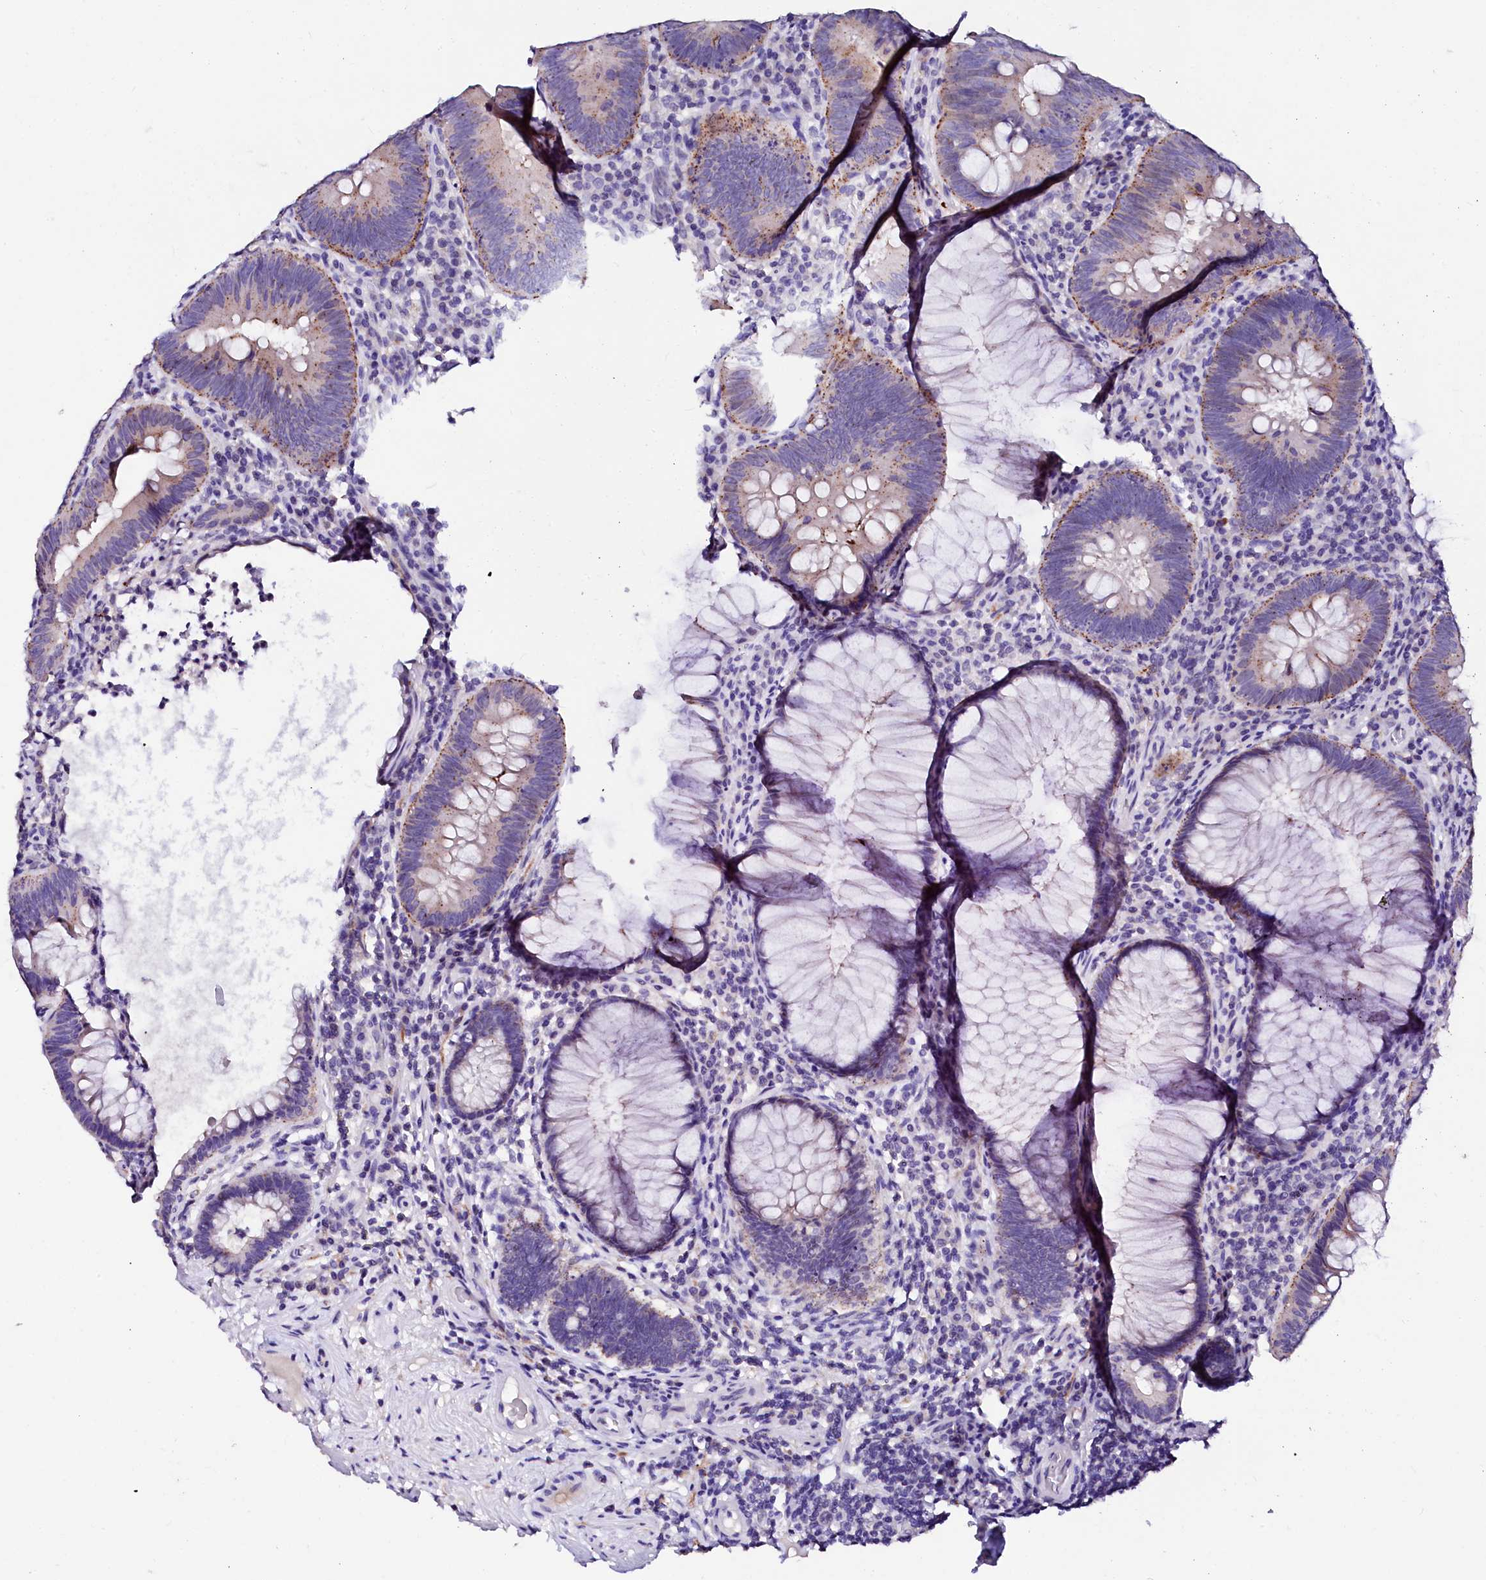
{"staining": {"intensity": "moderate", "quantity": "<25%", "location": "cytoplasmic/membranous"}, "tissue": "colorectal cancer", "cell_type": "Tumor cells", "image_type": "cancer", "snomed": [{"axis": "morphology", "description": "Adenocarcinoma, NOS"}, {"axis": "topography", "description": "Rectum"}], "caption": "A micrograph of adenocarcinoma (colorectal) stained for a protein exhibits moderate cytoplasmic/membranous brown staining in tumor cells.", "gene": "NALF1", "patient": {"sex": "female", "age": 75}}